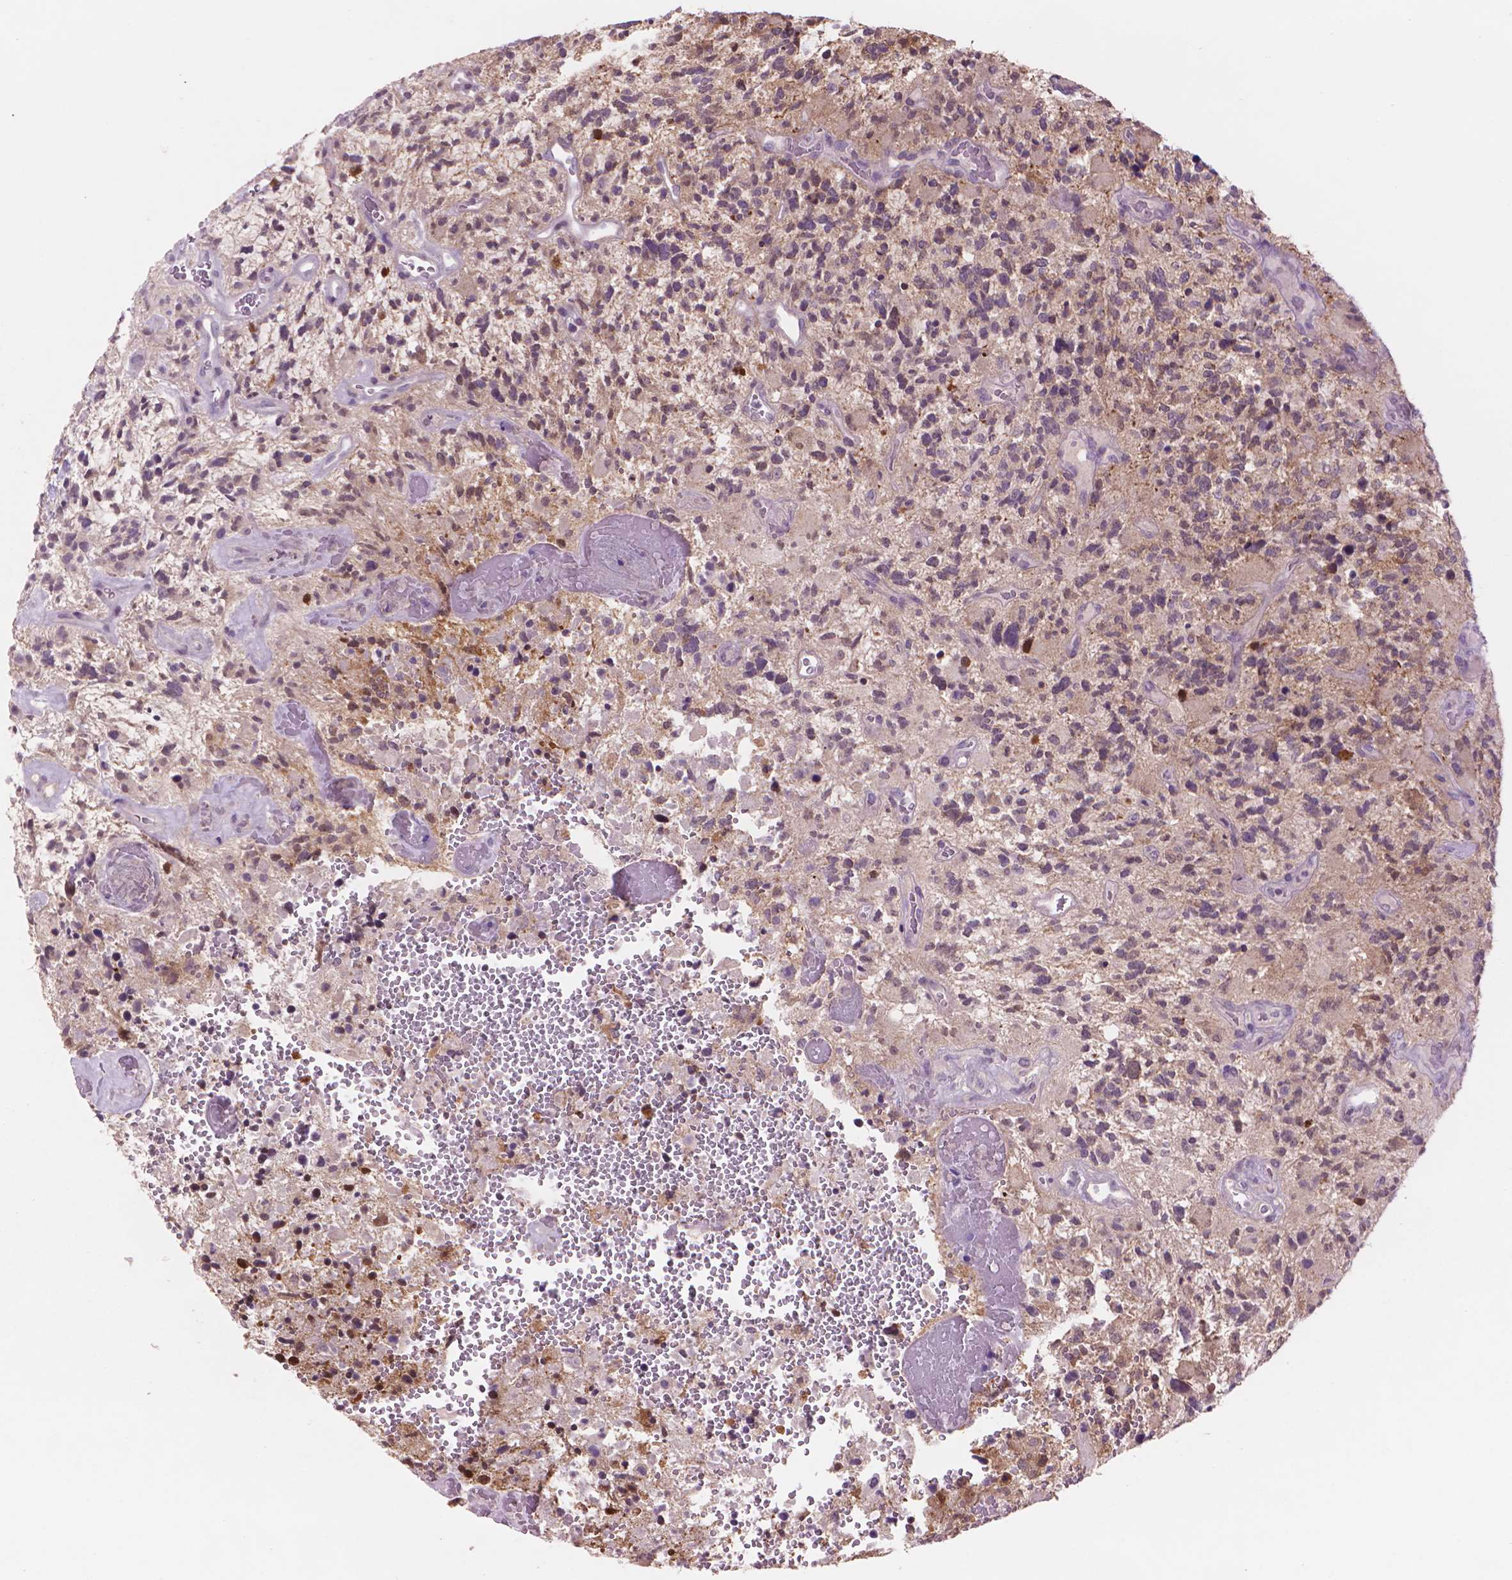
{"staining": {"intensity": "negative", "quantity": "none", "location": "none"}, "tissue": "glioma", "cell_type": "Tumor cells", "image_type": "cancer", "snomed": [{"axis": "morphology", "description": "Glioma, malignant, High grade"}, {"axis": "topography", "description": "Brain"}], "caption": "High magnification brightfield microscopy of glioma stained with DAB (3,3'-diaminobenzidine) (brown) and counterstained with hematoxylin (blue): tumor cells show no significant expression. (Stains: DAB (3,3'-diaminobenzidine) immunohistochemistry (IHC) with hematoxylin counter stain, Microscopy: brightfield microscopy at high magnification).", "gene": "ENO2", "patient": {"sex": "female", "age": 71}}